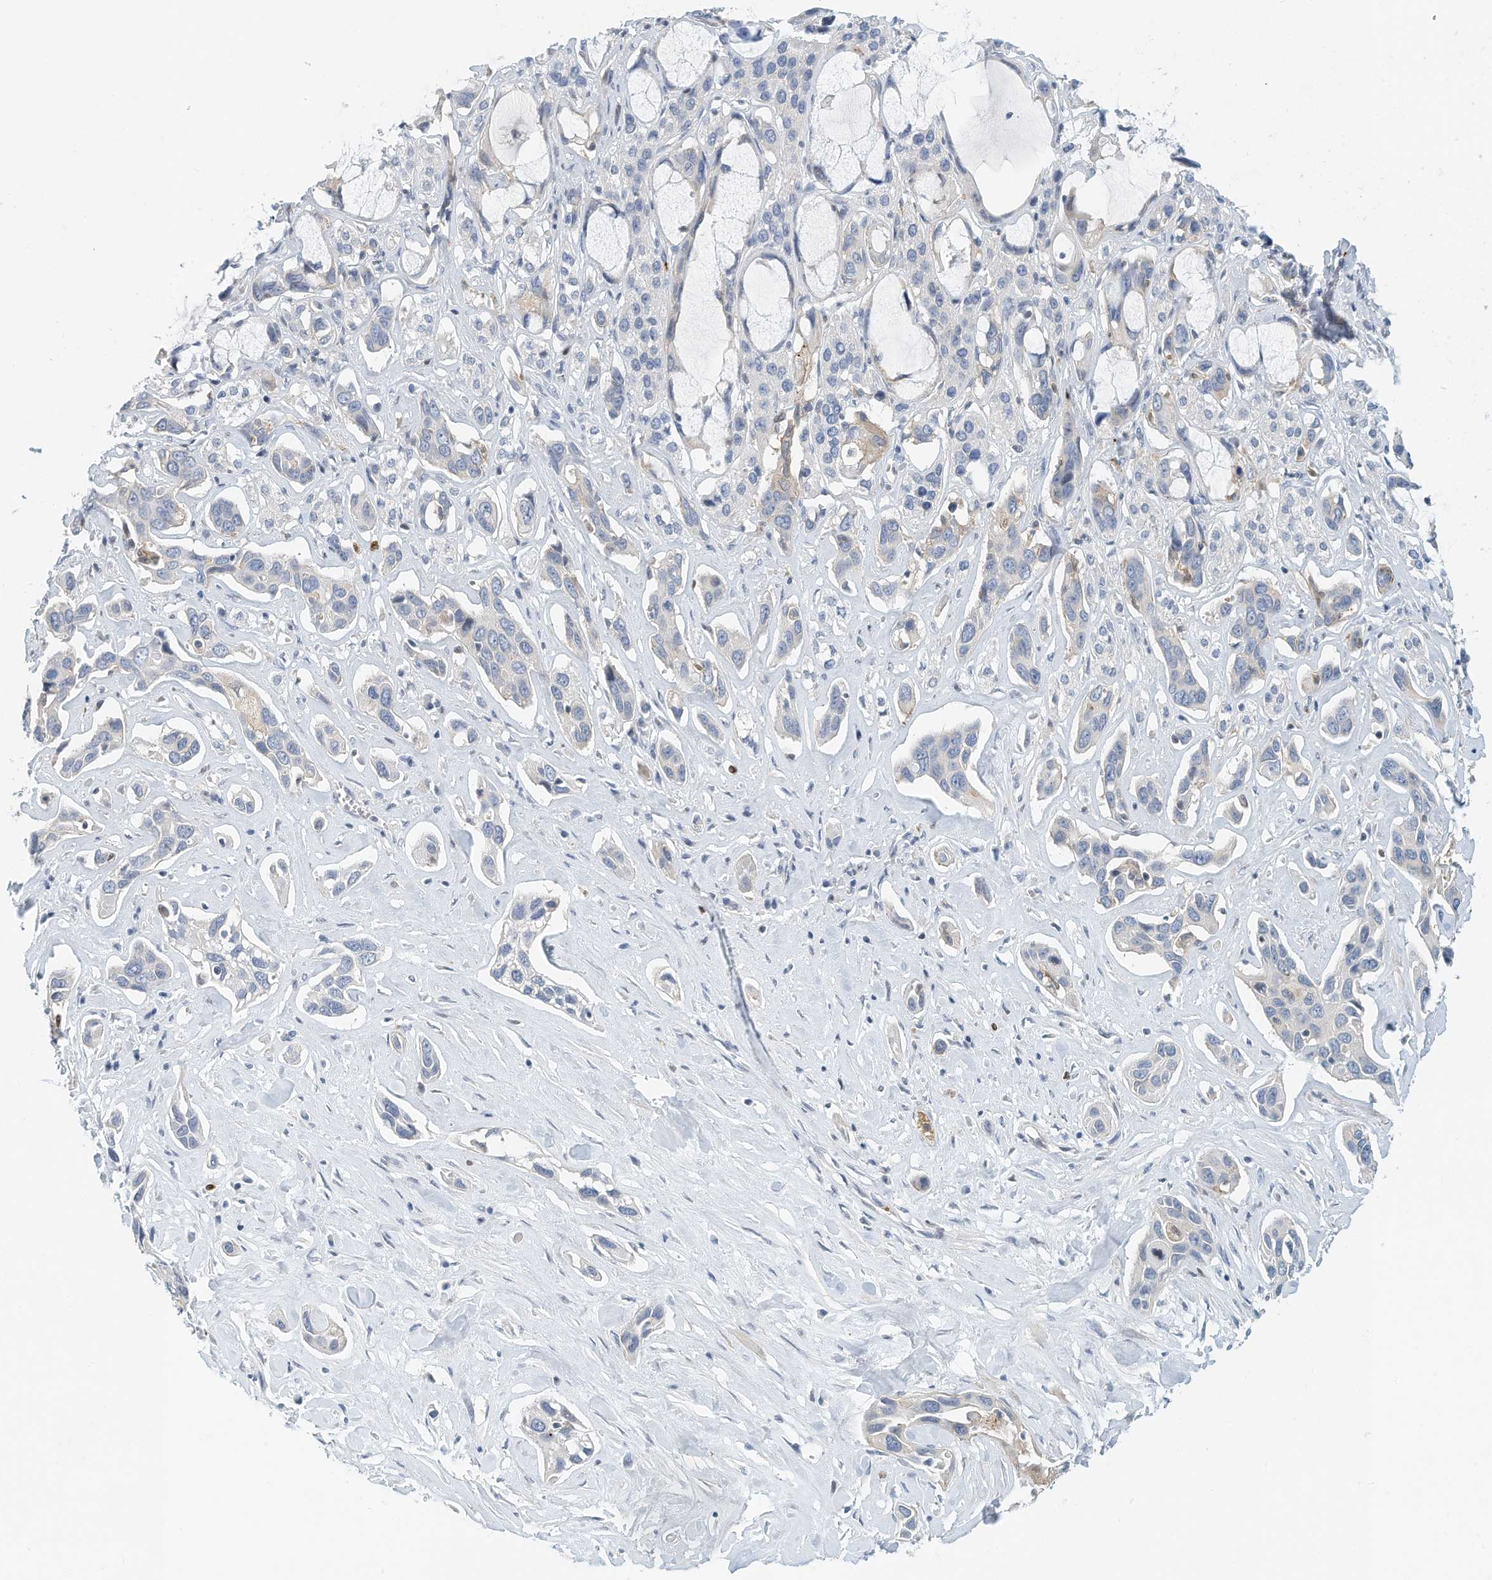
{"staining": {"intensity": "weak", "quantity": "<25%", "location": "cytoplasmic/membranous"}, "tissue": "pancreatic cancer", "cell_type": "Tumor cells", "image_type": "cancer", "snomed": [{"axis": "morphology", "description": "Adenocarcinoma, NOS"}, {"axis": "topography", "description": "Pancreas"}], "caption": "There is no significant staining in tumor cells of pancreatic cancer. (DAB immunohistochemistry (IHC), high magnification).", "gene": "MICAL1", "patient": {"sex": "female", "age": 60}}